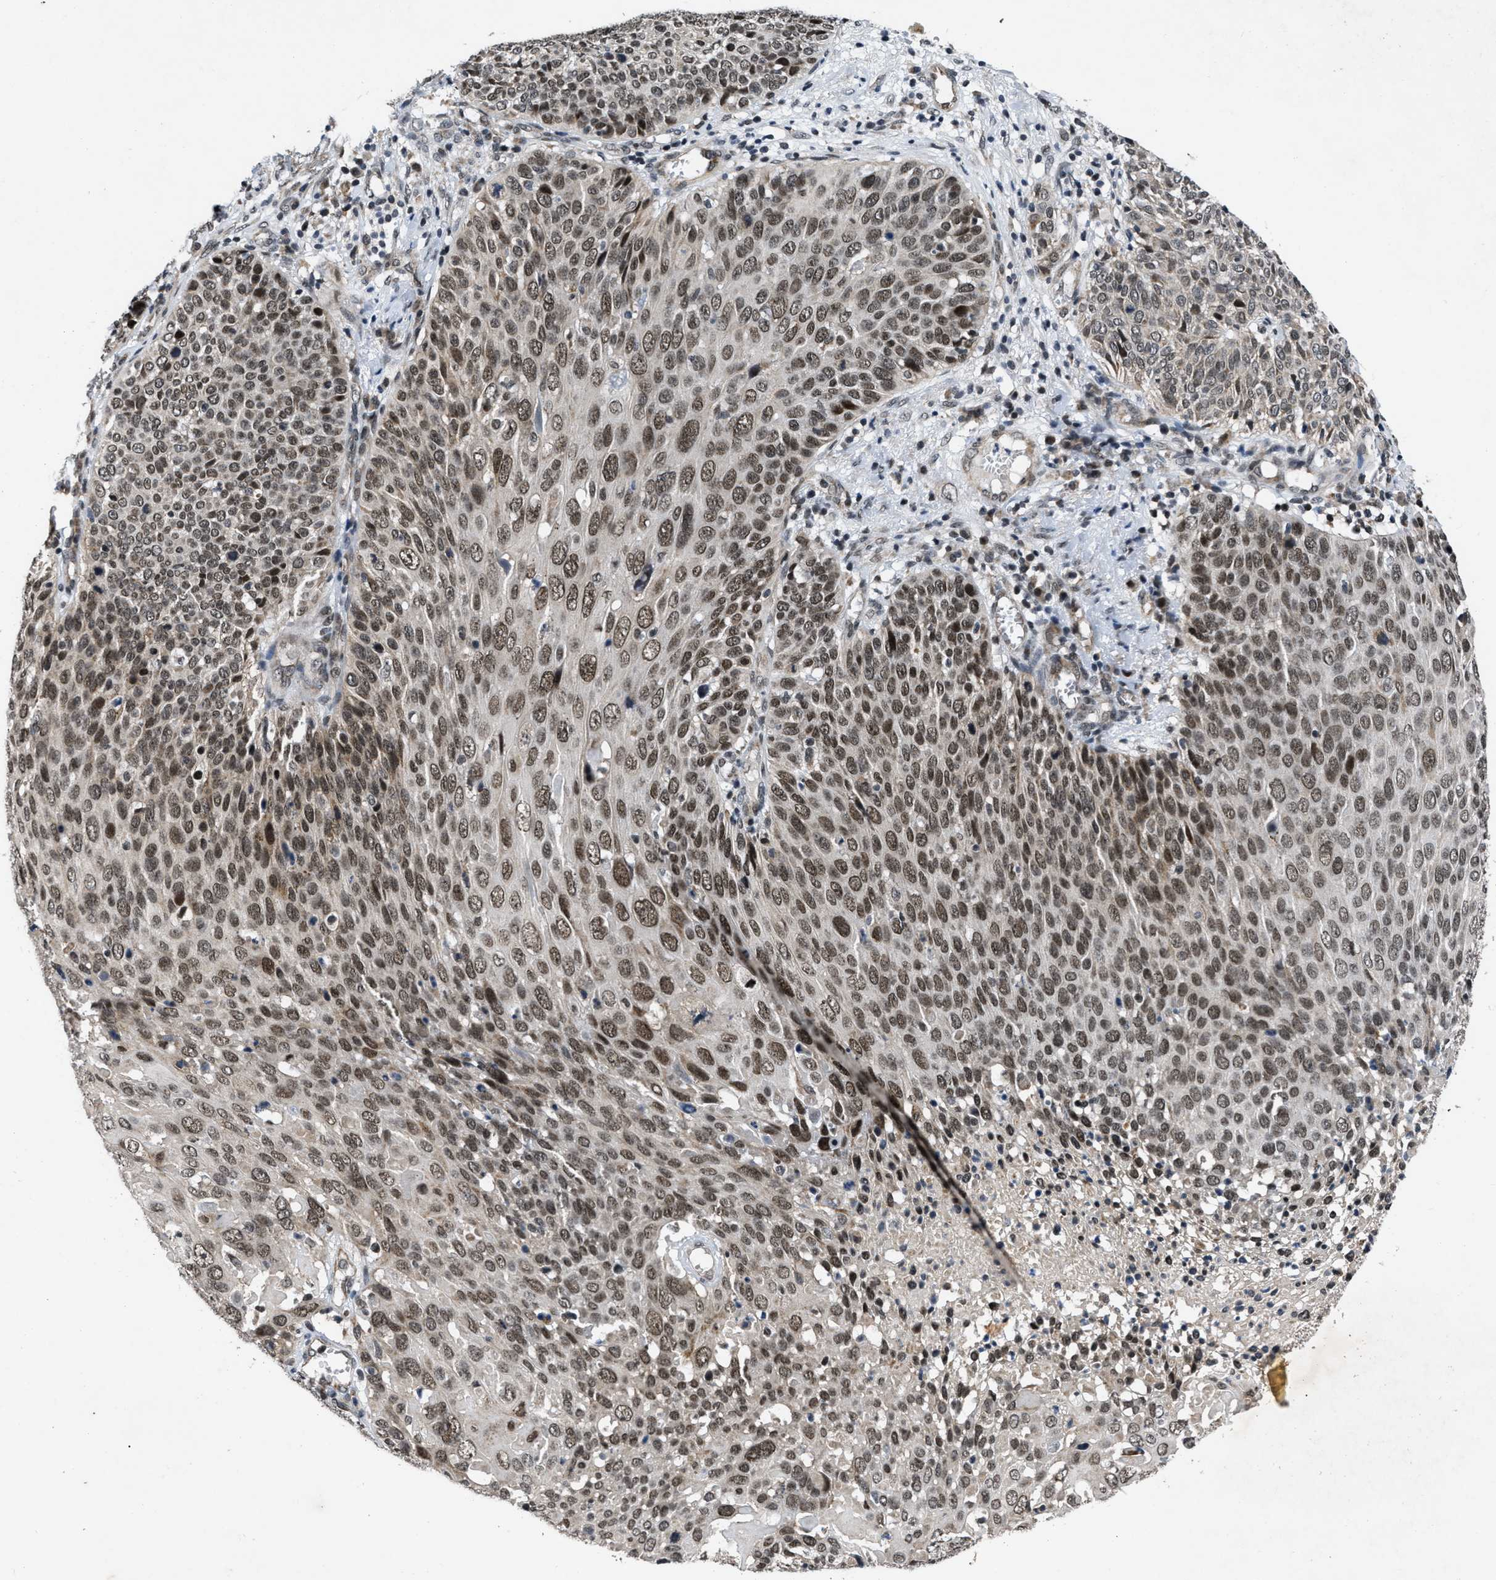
{"staining": {"intensity": "moderate", "quantity": ">75%", "location": "nuclear"}, "tissue": "cervical cancer", "cell_type": "Tumor cells", "image_type": "cancer", "snomed": [{"axis": "morphology", "description": "Squamous cell carcinoma, NOS"}, {"axis": "topography", "description": "Cervix"}], "caption": "Immunohistochemical staining of human cervical squamous cell carcinoma exhibits moderate nuclear protein staining in about >75% of tumor cells. Immunohistochemistry stains the protein of interest in brown and the nuclei are stained blue.", "gene": "ZNHIT1", "patient": {"sex": "female", "age": 74}}